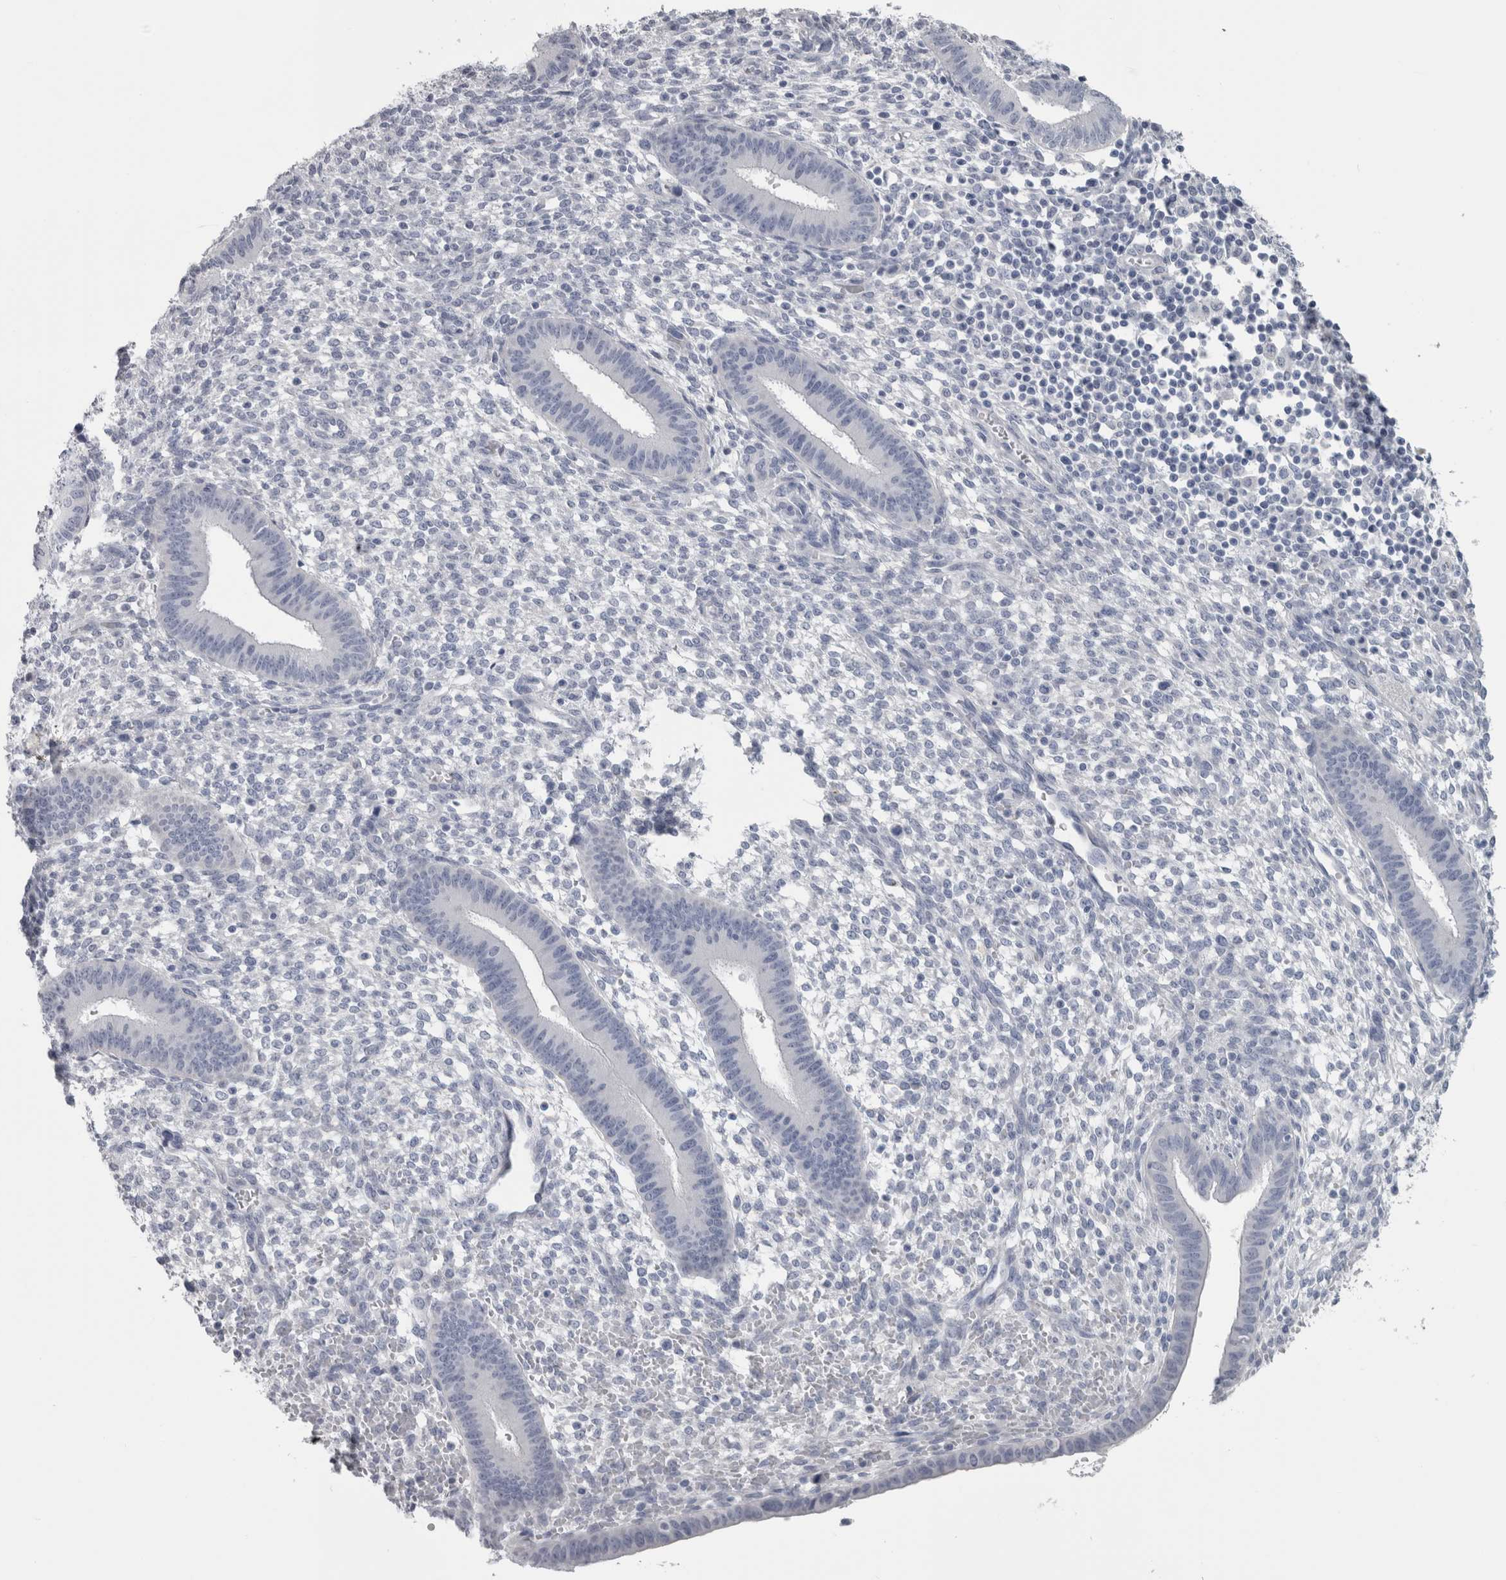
{"staining": {"intensity": "negative", "quantity": "none", "location": "none"}, "tissue": "endometrium", "cell_type": "Cells in endometrial stroma", "image_type": "normal", "snomed": [{"axis": "morphology", "description": "Normal tissue, NOS"}, {"axis": "topography", "description": "Endometrium"}], "caption": "A photomicrograph of endometrium stained for a protein exhibits no brown staining in cells in endometrial stroma.", "gene": "MSMB", "patient": {"sex": "female", "age": 46}}